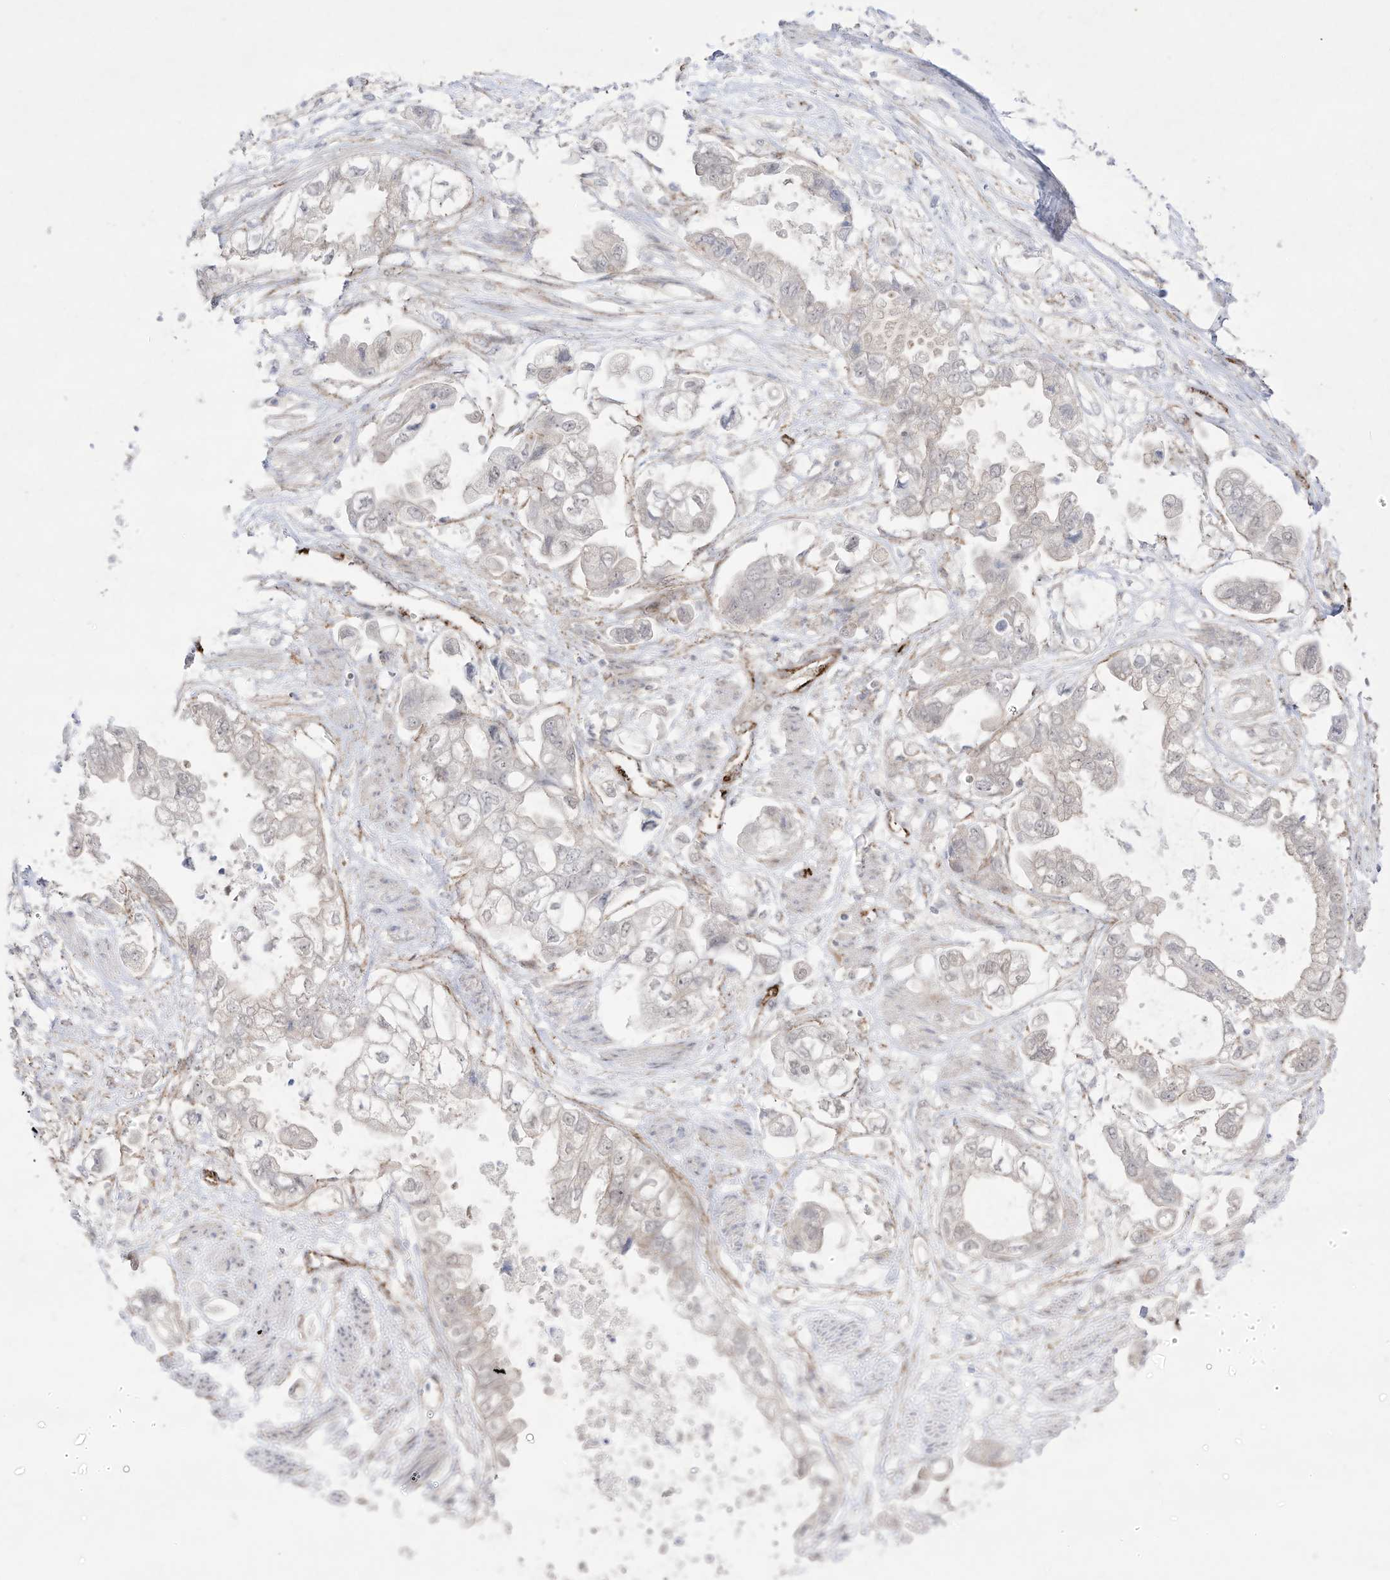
{"staining": {"intensity": "negative", "quantity": "none", "location": "none"}, "tissue": "stomach cancer", "cell_type": "Tumor cells", "image_type": "cancer", "snomed": [{"axis": "morphology", "description": "Adenocarcinoma, NOS"}, {"axis": "topography", "description": "Stomach"}], "caption": "Tumor cells show no significant protein staining in stomach cancer.", "gene": "ZGRF1", "patient": {"sex": "male", "age": 62}}